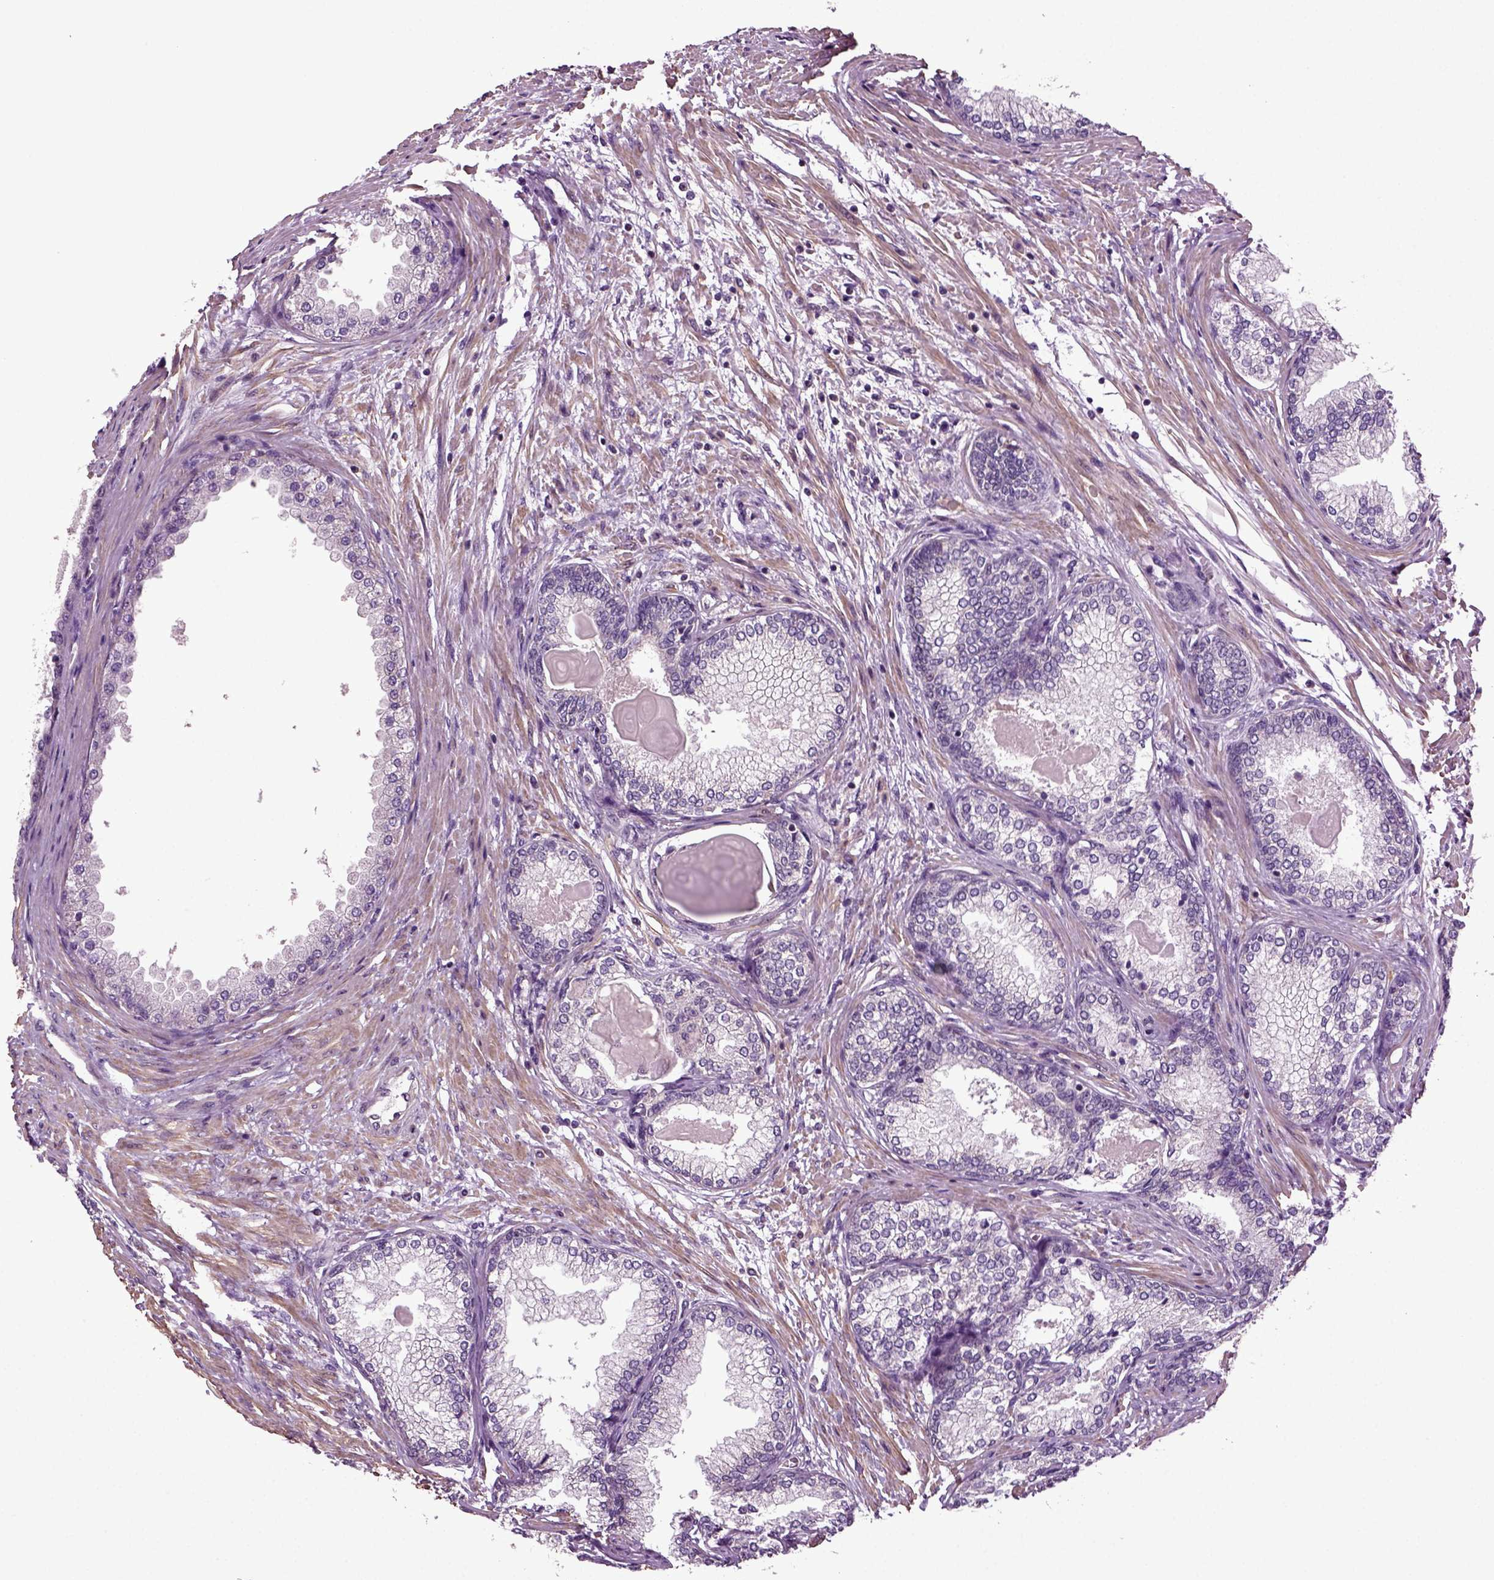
{"staining": {"intensity": "negative", "quantity": "none", "location": "none"}, "tissue": "prostate", "cell_type": "Glandular cells", "image_type": "normal", "snomed": [{"axis": "morphology", "description": "Normal tissue, NOS"}, {"axis": "topography", "description": "Prostate"}], "caption": "The image shows no staining of glandular cells in normal prostate.", "gene": "HAGHL", "patient": {"sex": "male", "age": 72}}